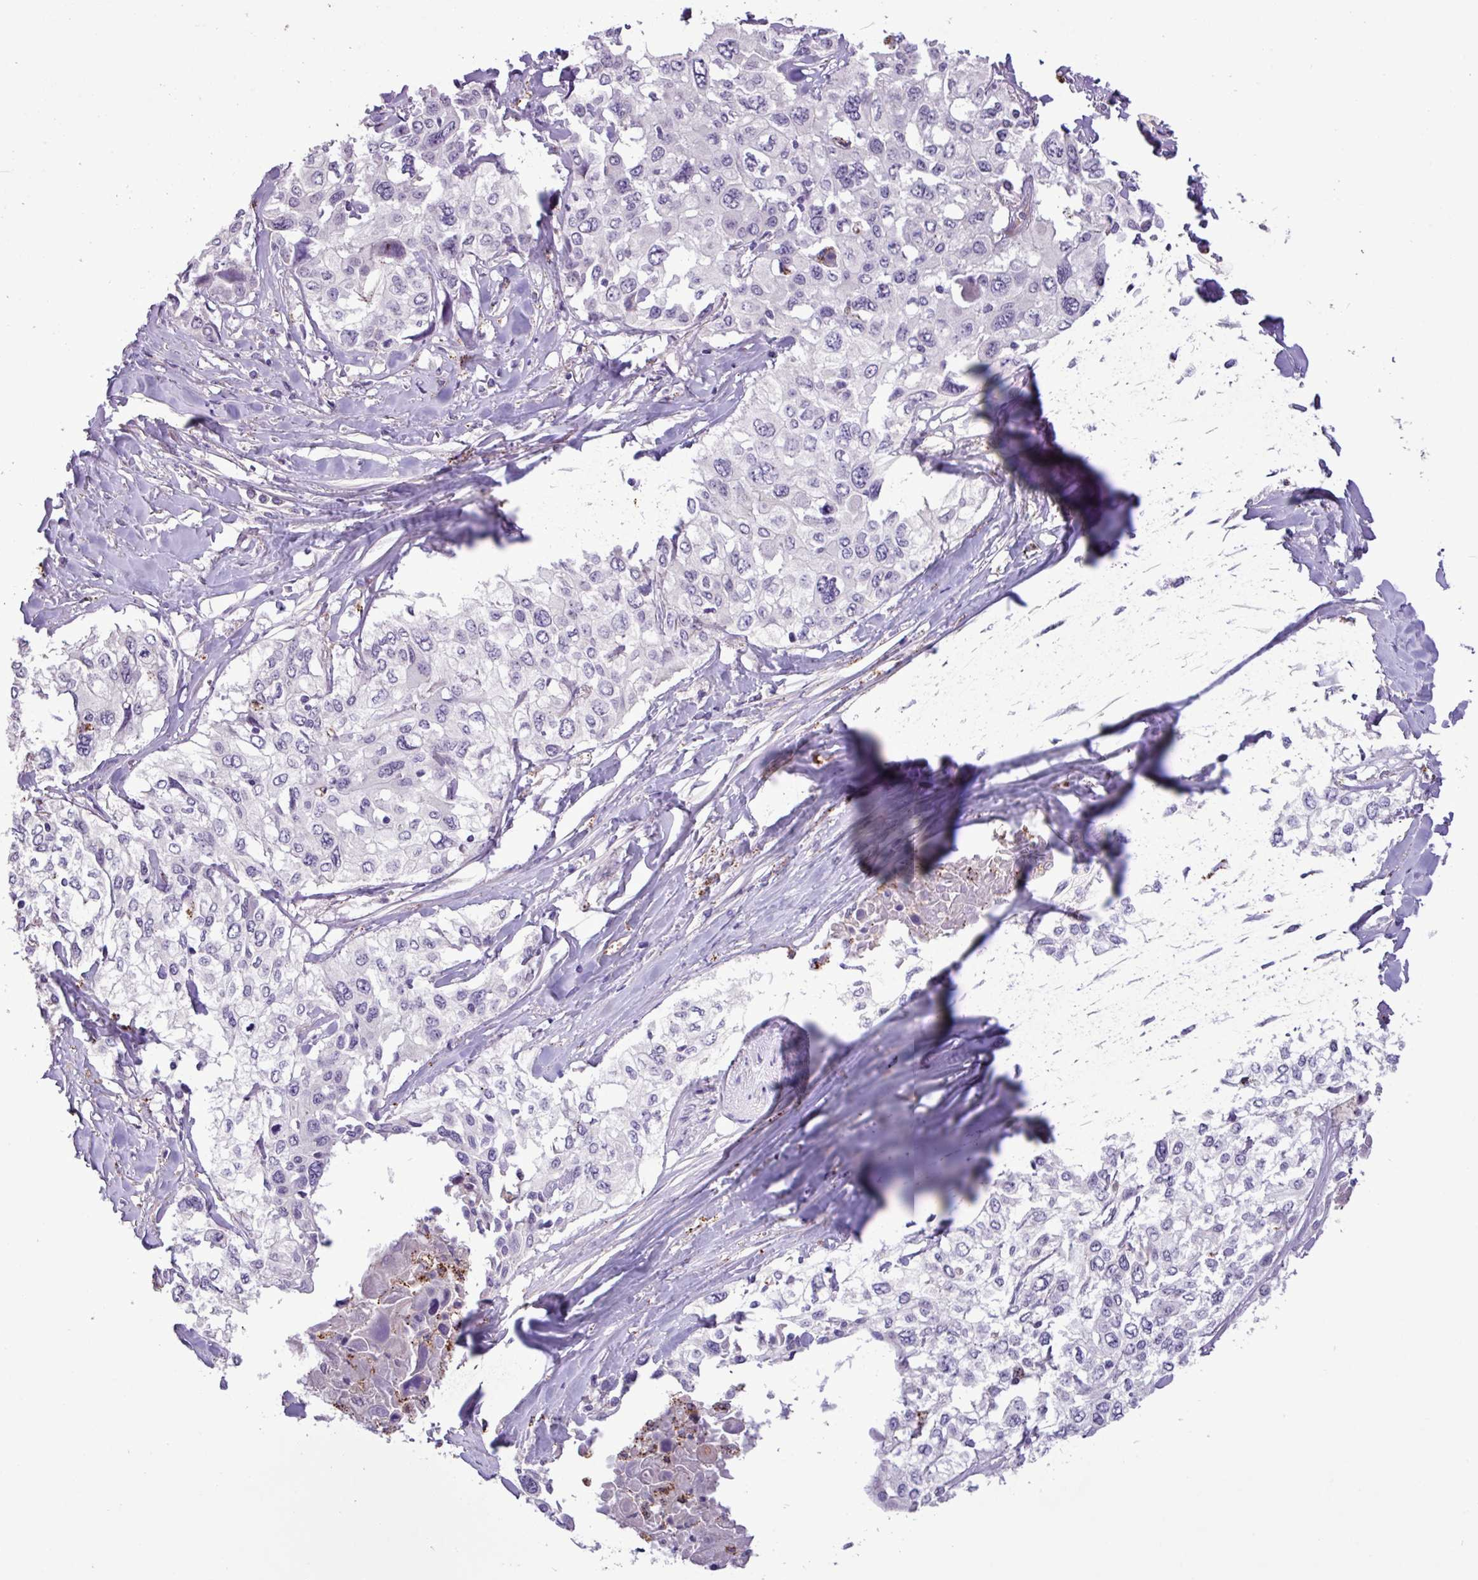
{"staining": {"intensity": "negative", "quantity": "none", "location": "none"}, "tissue": "cervical cancer", "cell_type": "Tumor cells", "image_type": "cancer", "snomed": [{"axis": "morphology", "description": "Squamous cell carcinoma, NOS"}, {"axis": "topography", "description": "Cervix"}], "caption": "A high-resolution histopathology image shows immunohistochemistry staining of cervical cancer (squamous cell carcinoma), which demonstrates no significant expression in tumor cells. (Stains: DAB immunohistochemistry (IHC) with hematoxylin counter stain, Microscopy: brightfield microscopy at high magnification).", "gene": "CD248", "patient": {"sex": "female", "age": 31}}